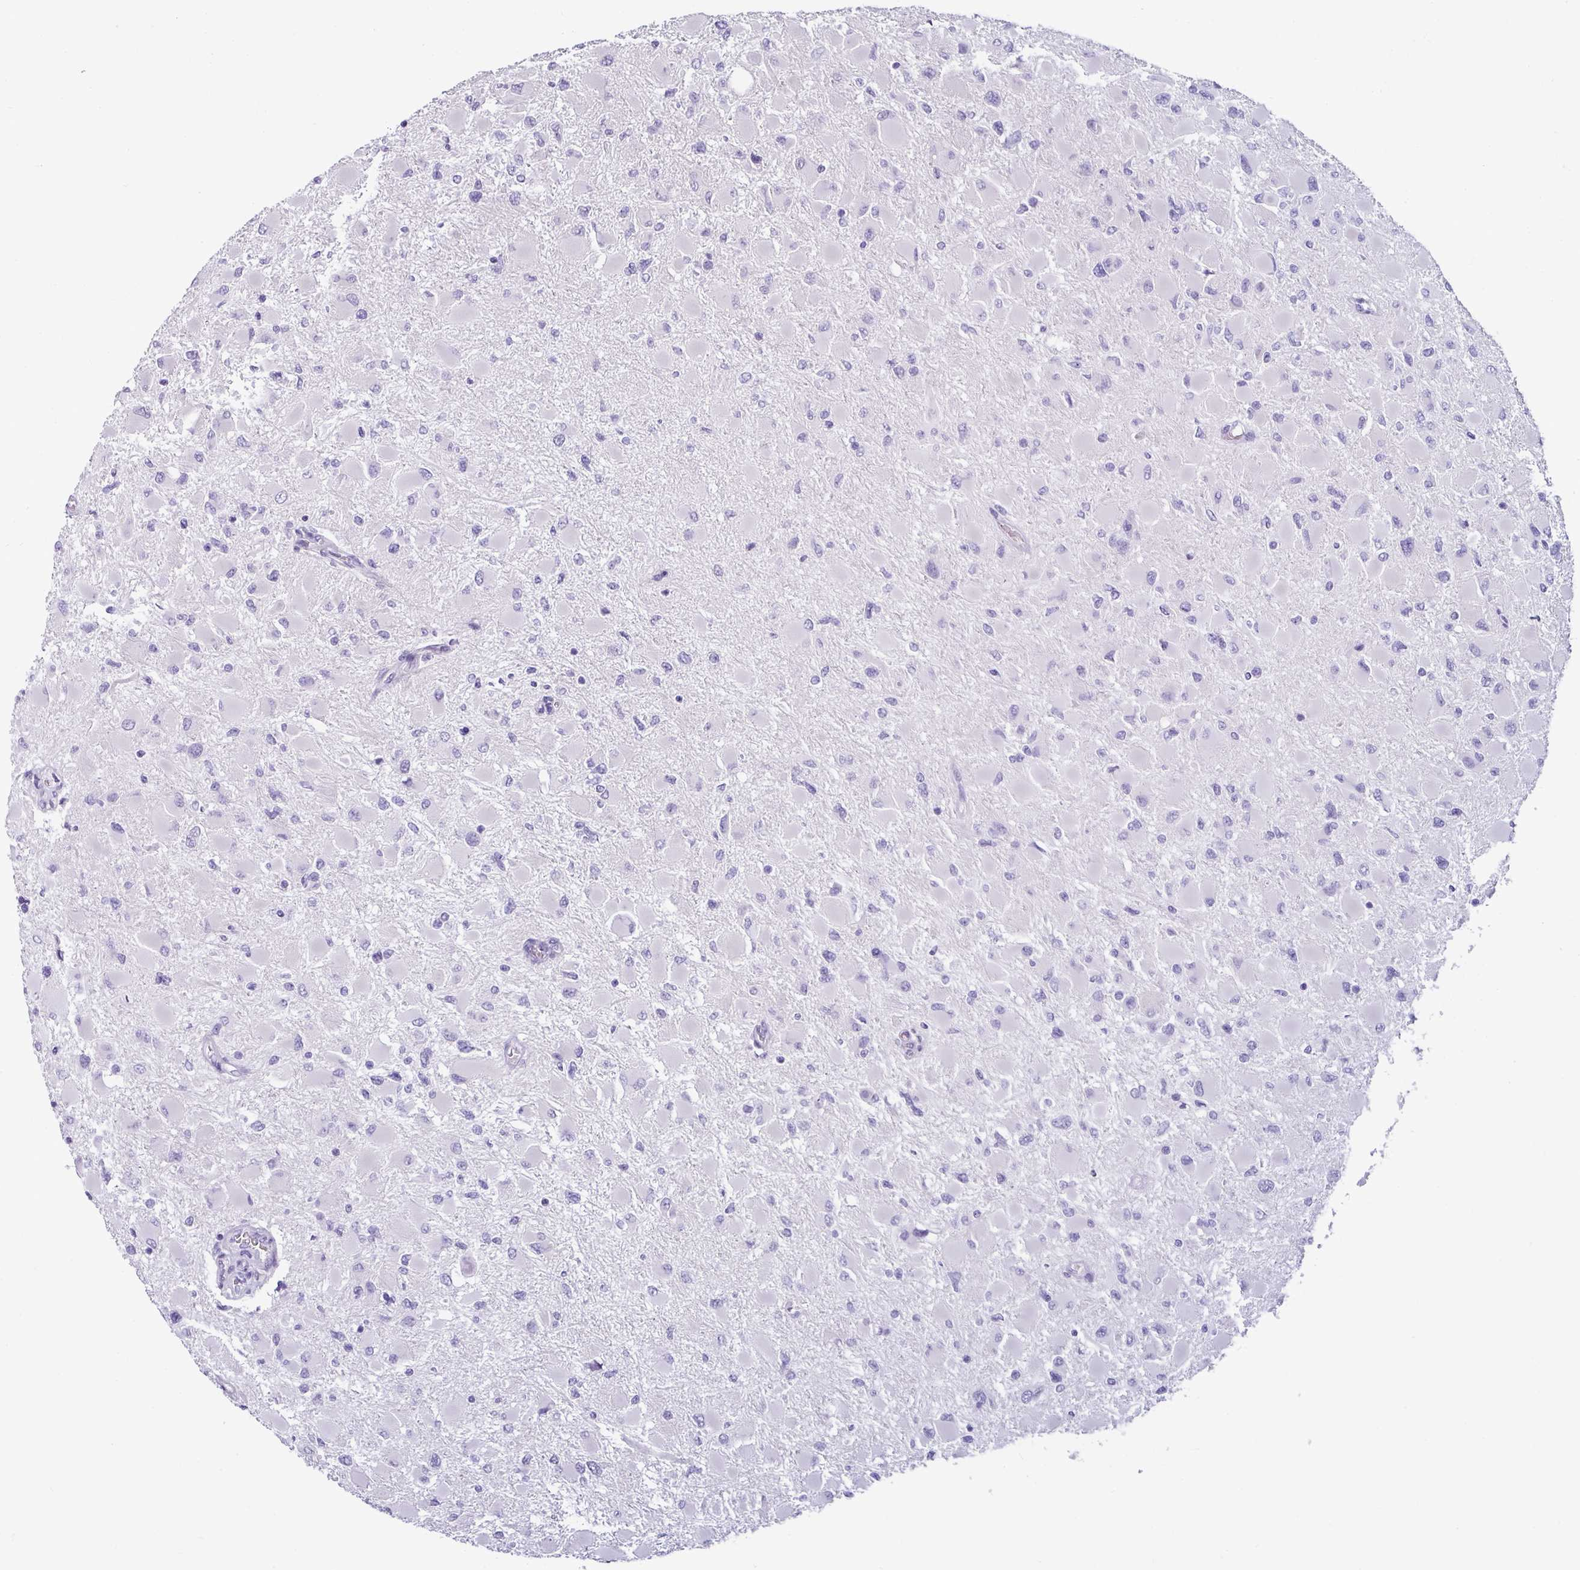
{"staining": {"intensity": "negative", "quantity": "none", "location": "none"}, "tissue": "glioma", "cell_type": "Tumor cells", "image_type": "cancer", "snomed": [{"axis": "morphology", "description": "Glioma, malignant, High grade"}, {"axis": "topography", "description": "Cerebral cortex"}], "caption": "The micrograph displays no significant positivity in tumor cells of high-grade glioma (malignant).", "gene": "VCY1B", "patient": {"sex": "female", "age": 36}}